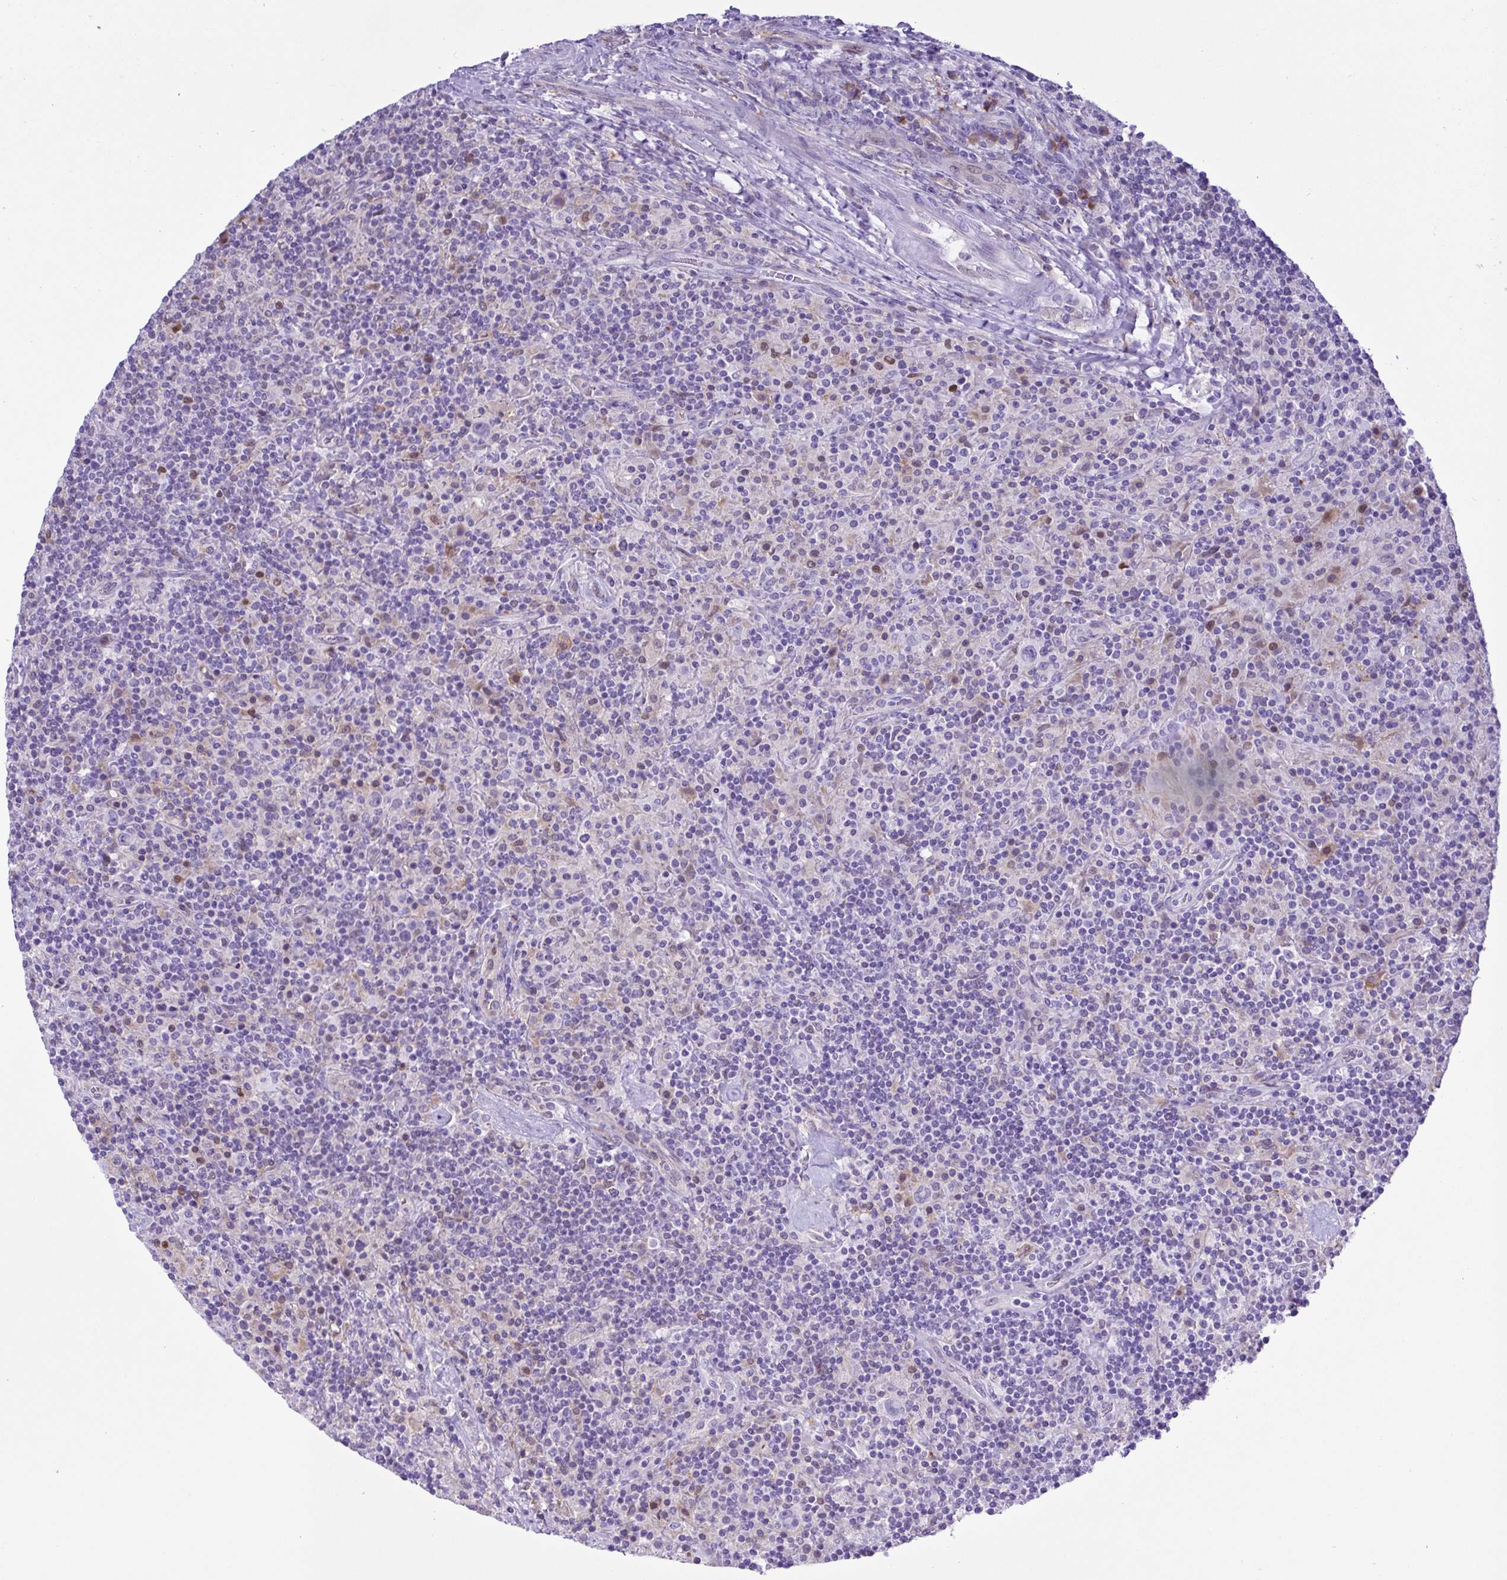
{"staining": {"intensity": "negative", "quantity": "none", "location": "none"}, "tissue": "lymphoma", "cell_type": "Tumor cells", "image_type": "cancer", "snomed": [{"axis": "morphology", "description": "Hodgkin's disease, NOS"}, {"axis": "topography", "description": "Lymph node"}], "caption": "An immunohistochemistry (IHC) histopathology image of lymphoma is shown. There is no staining in tumor cells of lymphoma.", "gene": "GPR17", "patient": {"sex": "male", "age": 70}}